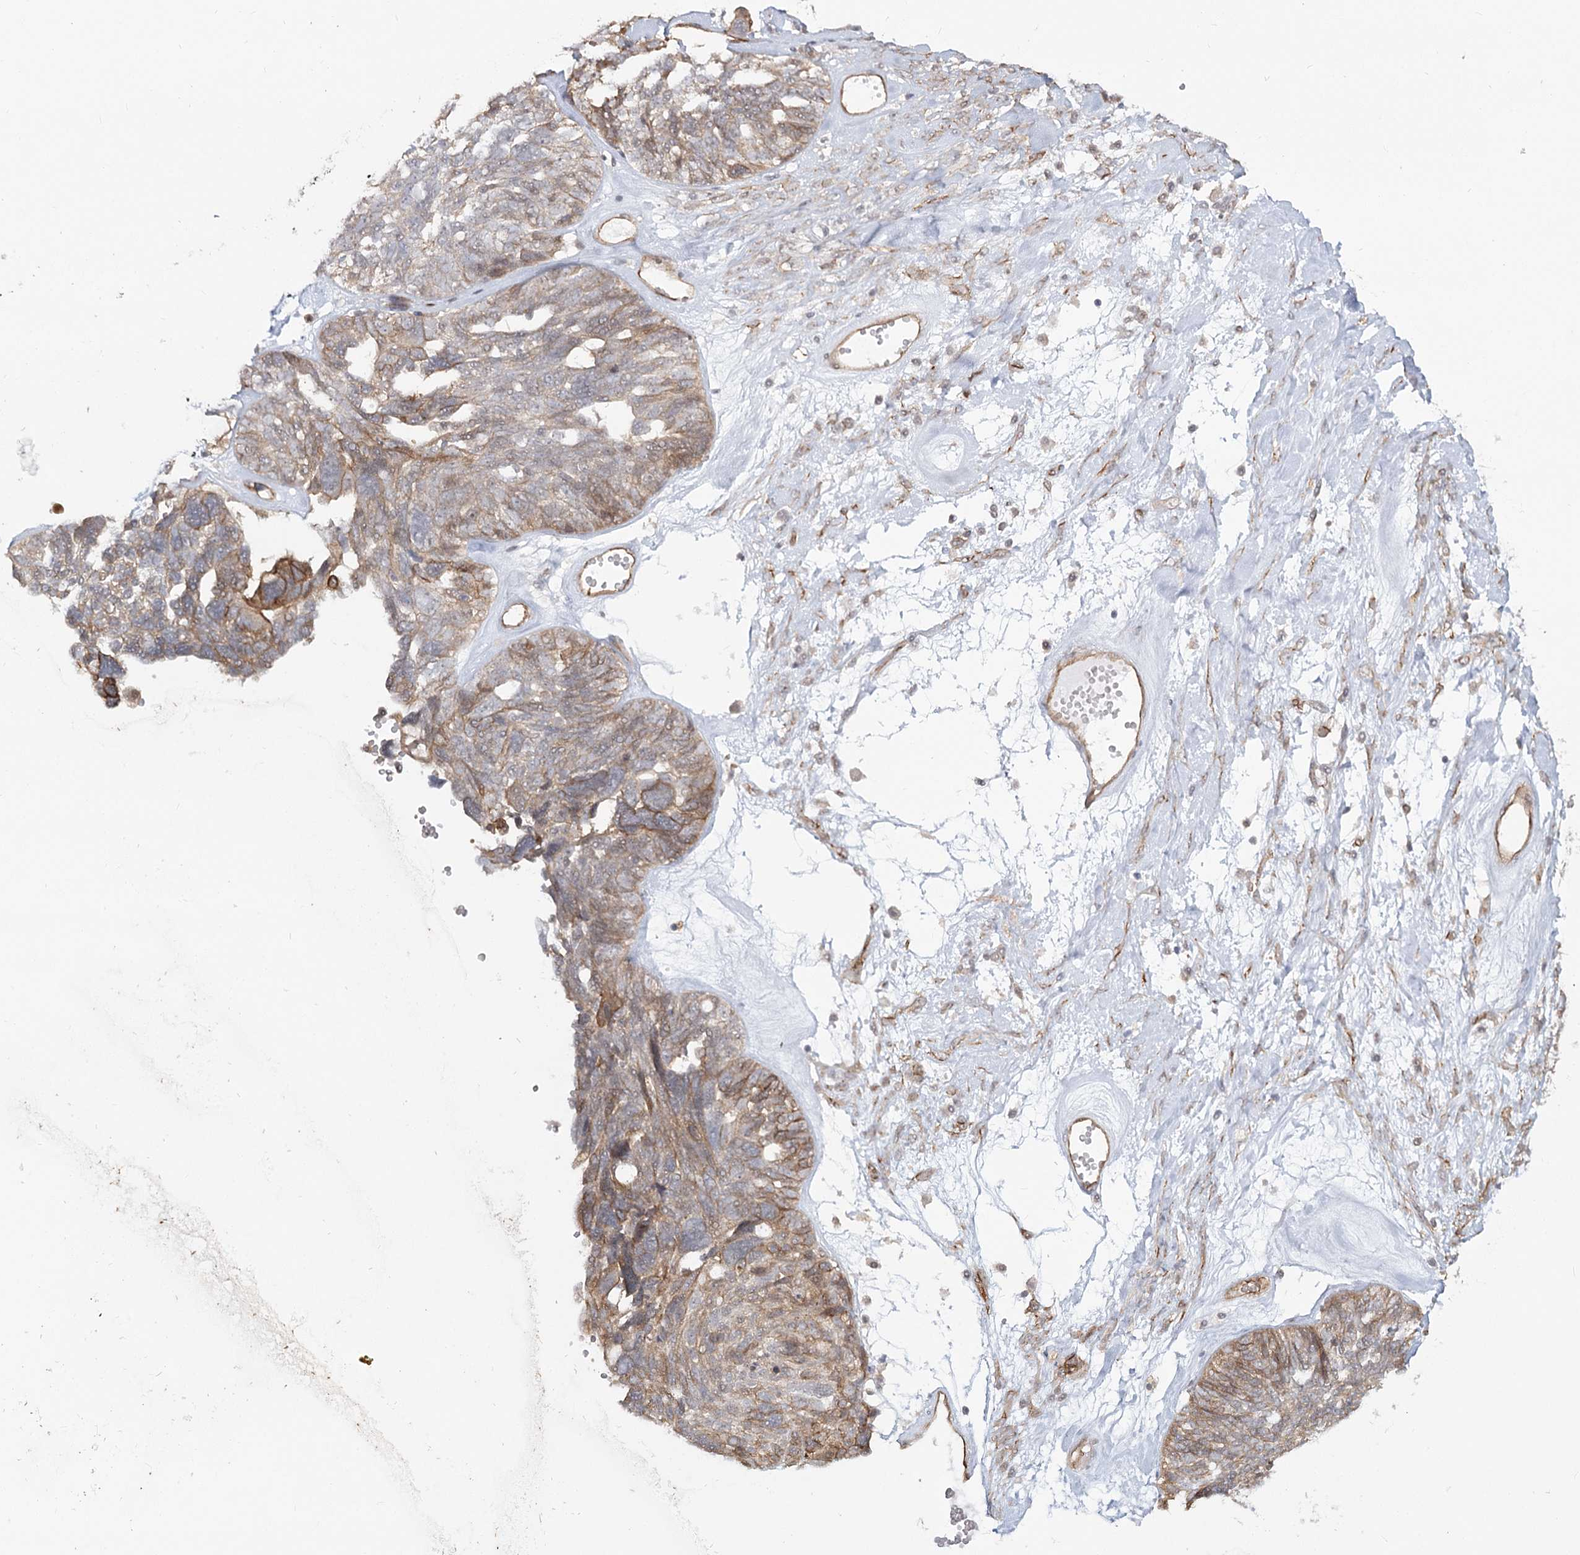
{"staining": {"intensity": "weak", "quantity": ">75%", "location": "cytoplasmic/membranous"}, "tissue": "ovarian cancer", "cell_type": "Tumor cells", "image_type": "cancer", "snomed": [{"axis": "morphology", "description": "Cystadenocarcinoma, serous, NOS"}, {"axis": "topography", "description": "Ovary"}], "caption": "Immunohistochemical staining of human ovarian cancer (serous cystadenocarcinoma) reveals low levels of weak cytoplasmic/membranous expression in about >75% of tumor cells.", "gene": "RPP14", "patient": {"sex": "female", "age": 79}}